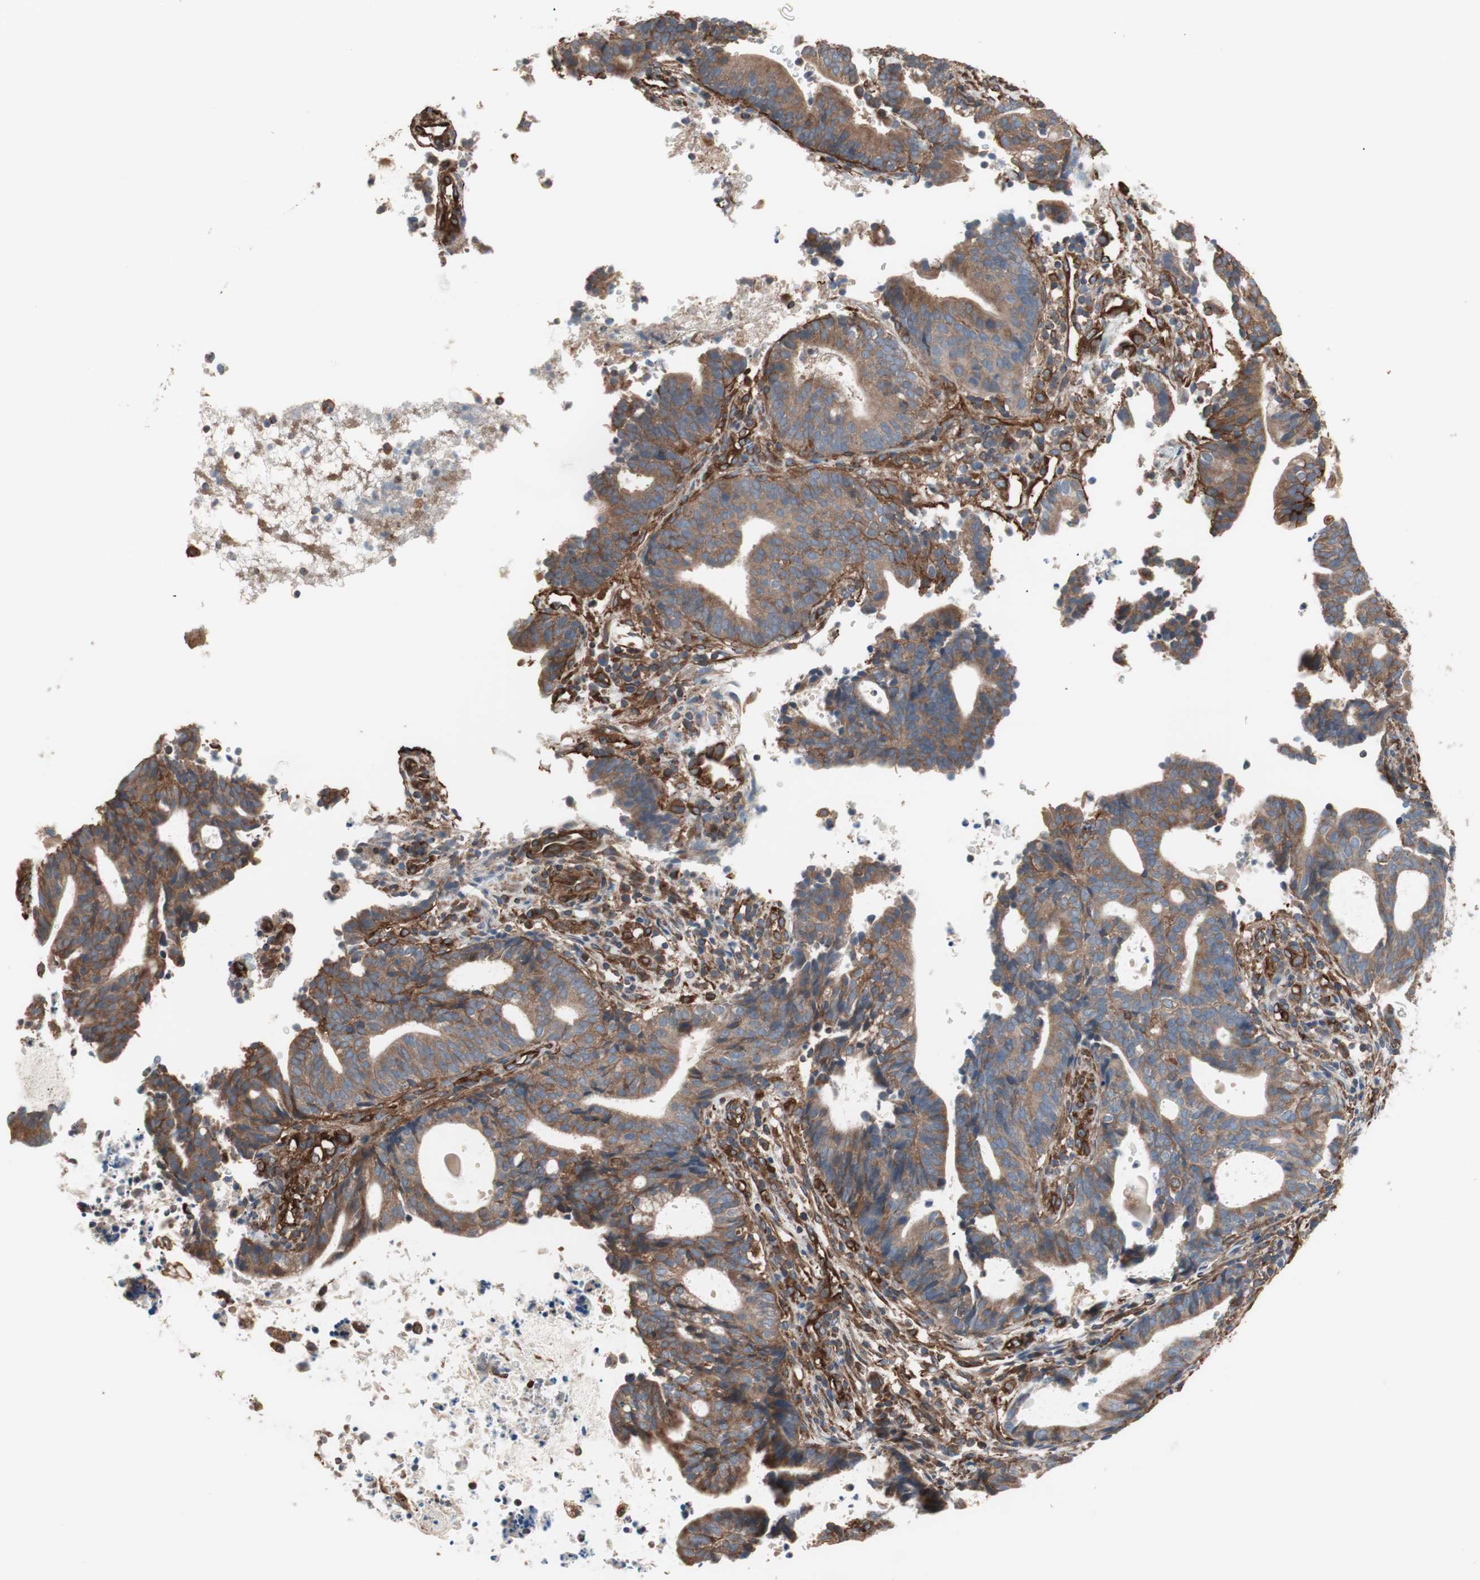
{"staining": {"intensity": "moderate", "quantity": ">75%", "location": "cytoplasmic/membranous"}, "tissue": "endometrial cancer", "cell_type": "Tumor cells", "image_type": "cancer", "snomed": [{"axis": "morphology", "description": "Adenocarcinoma, NOS"}, {"axis": "topography", "description": "Uterus"}], "caption": "A brown stain labels moderate cytoplasmic/membranous staining of a protein in endometrial adenocarcinoma tumor cells. (DAB IHC, brown staining for protein, blue staining for nuclei).", "gene": "GPSM2", "patient": {"sex": "female", "age": 83}}